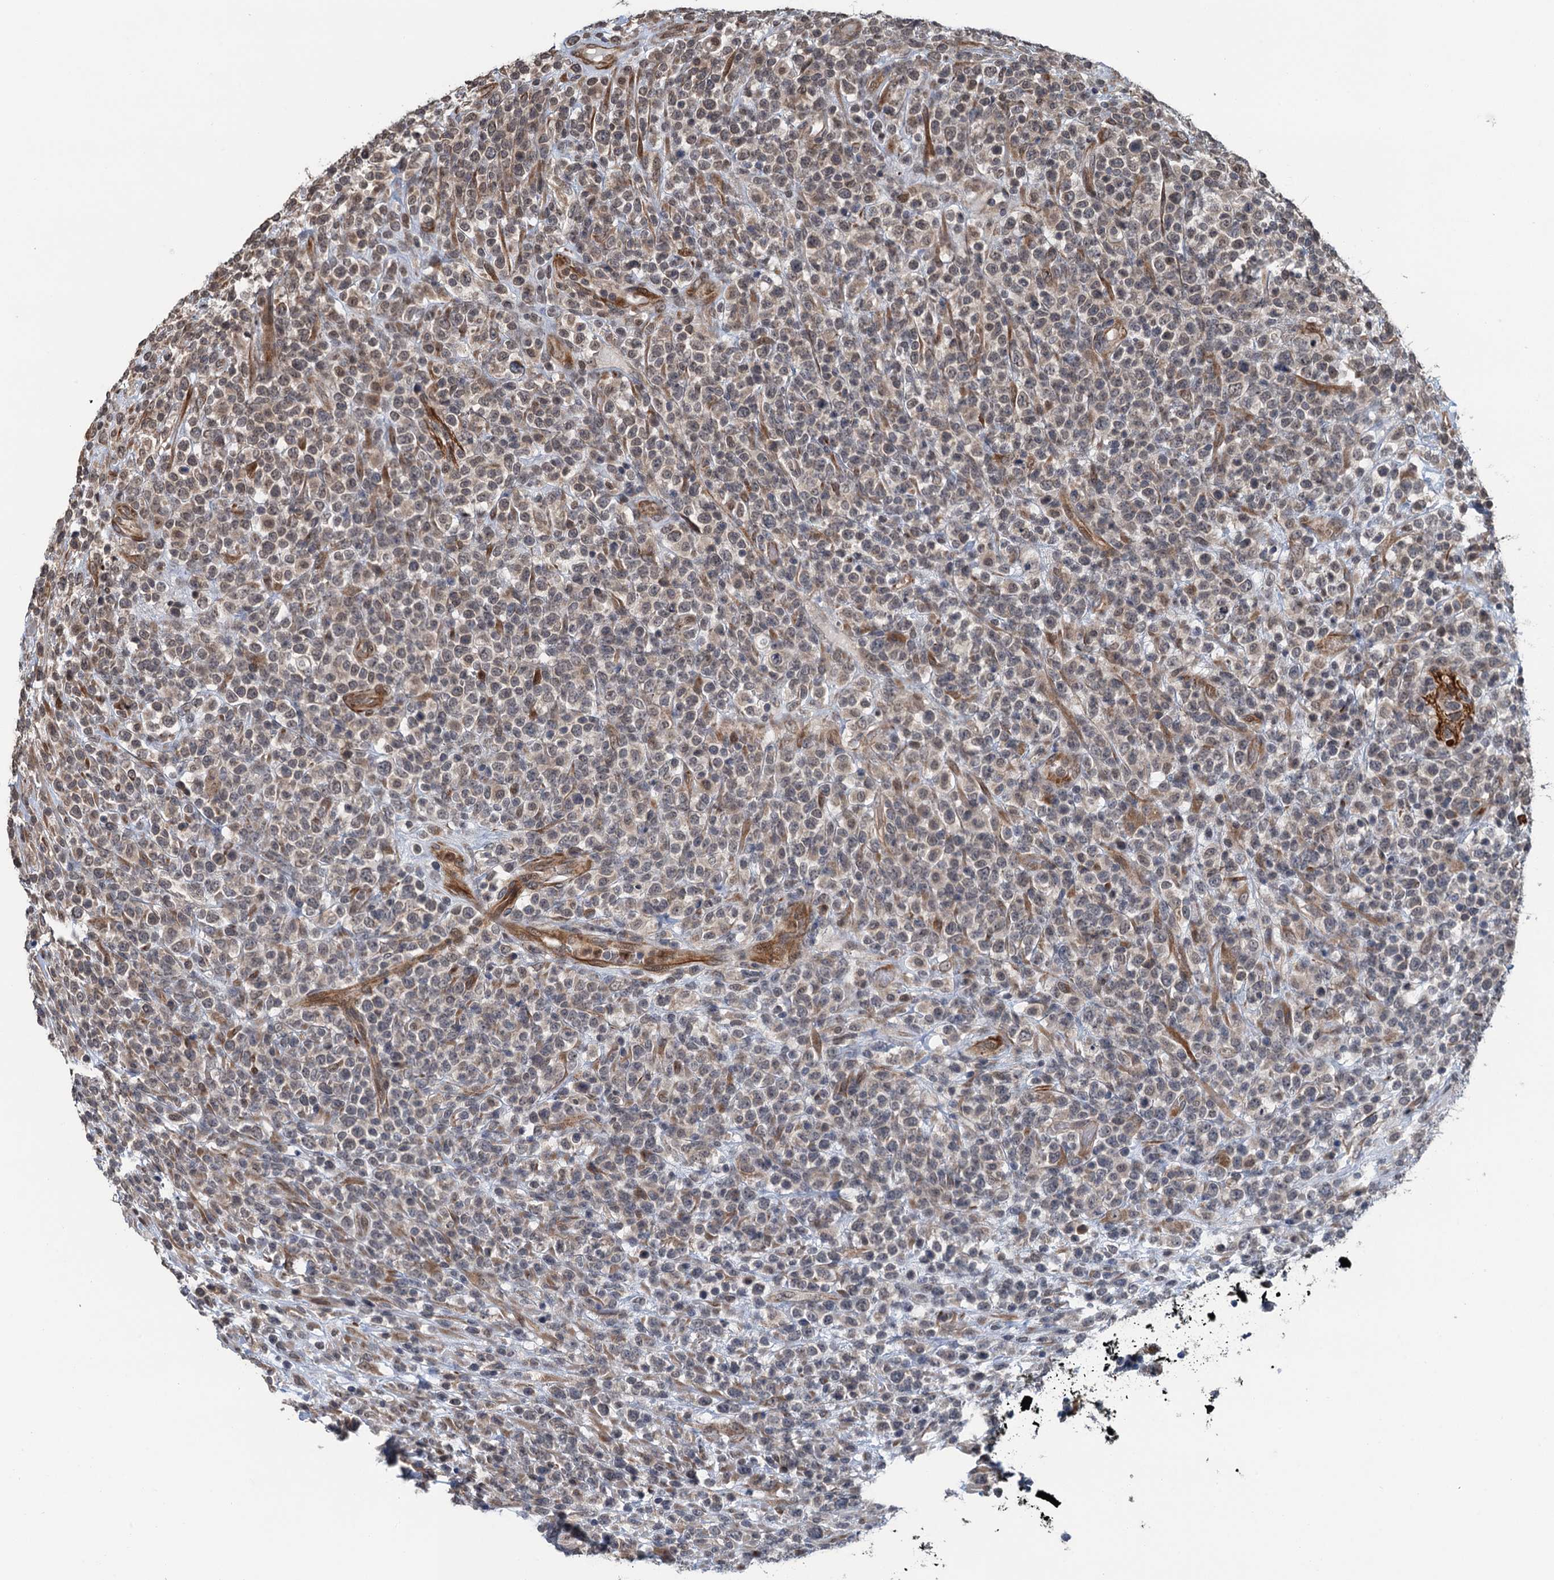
{"staining": {"intensity": "weak", "quantity": "<25%", "location": "cytoplasmic/membranous"}, "tissue": "lymphoma", "cell_type": "Tumor cells", "image_type": "cancer", "snomed": [{"axis": "morphology", "description": "Malignant lymphoma, non-Hodgkin's type, High grade"}, {"axis": "topography", "description": "Colon"}], "caption": "High magnification brightfield microscopy of lymphoma stained with DAB (3,3'-diaminobenzidine) (brown) and counterstained with hematoxylin (blue): tumor cells show no significant positivity. Nuclei are stained in blue.", "gene": "WHAMM", "patient": {"sex": "female", "age": 53}}